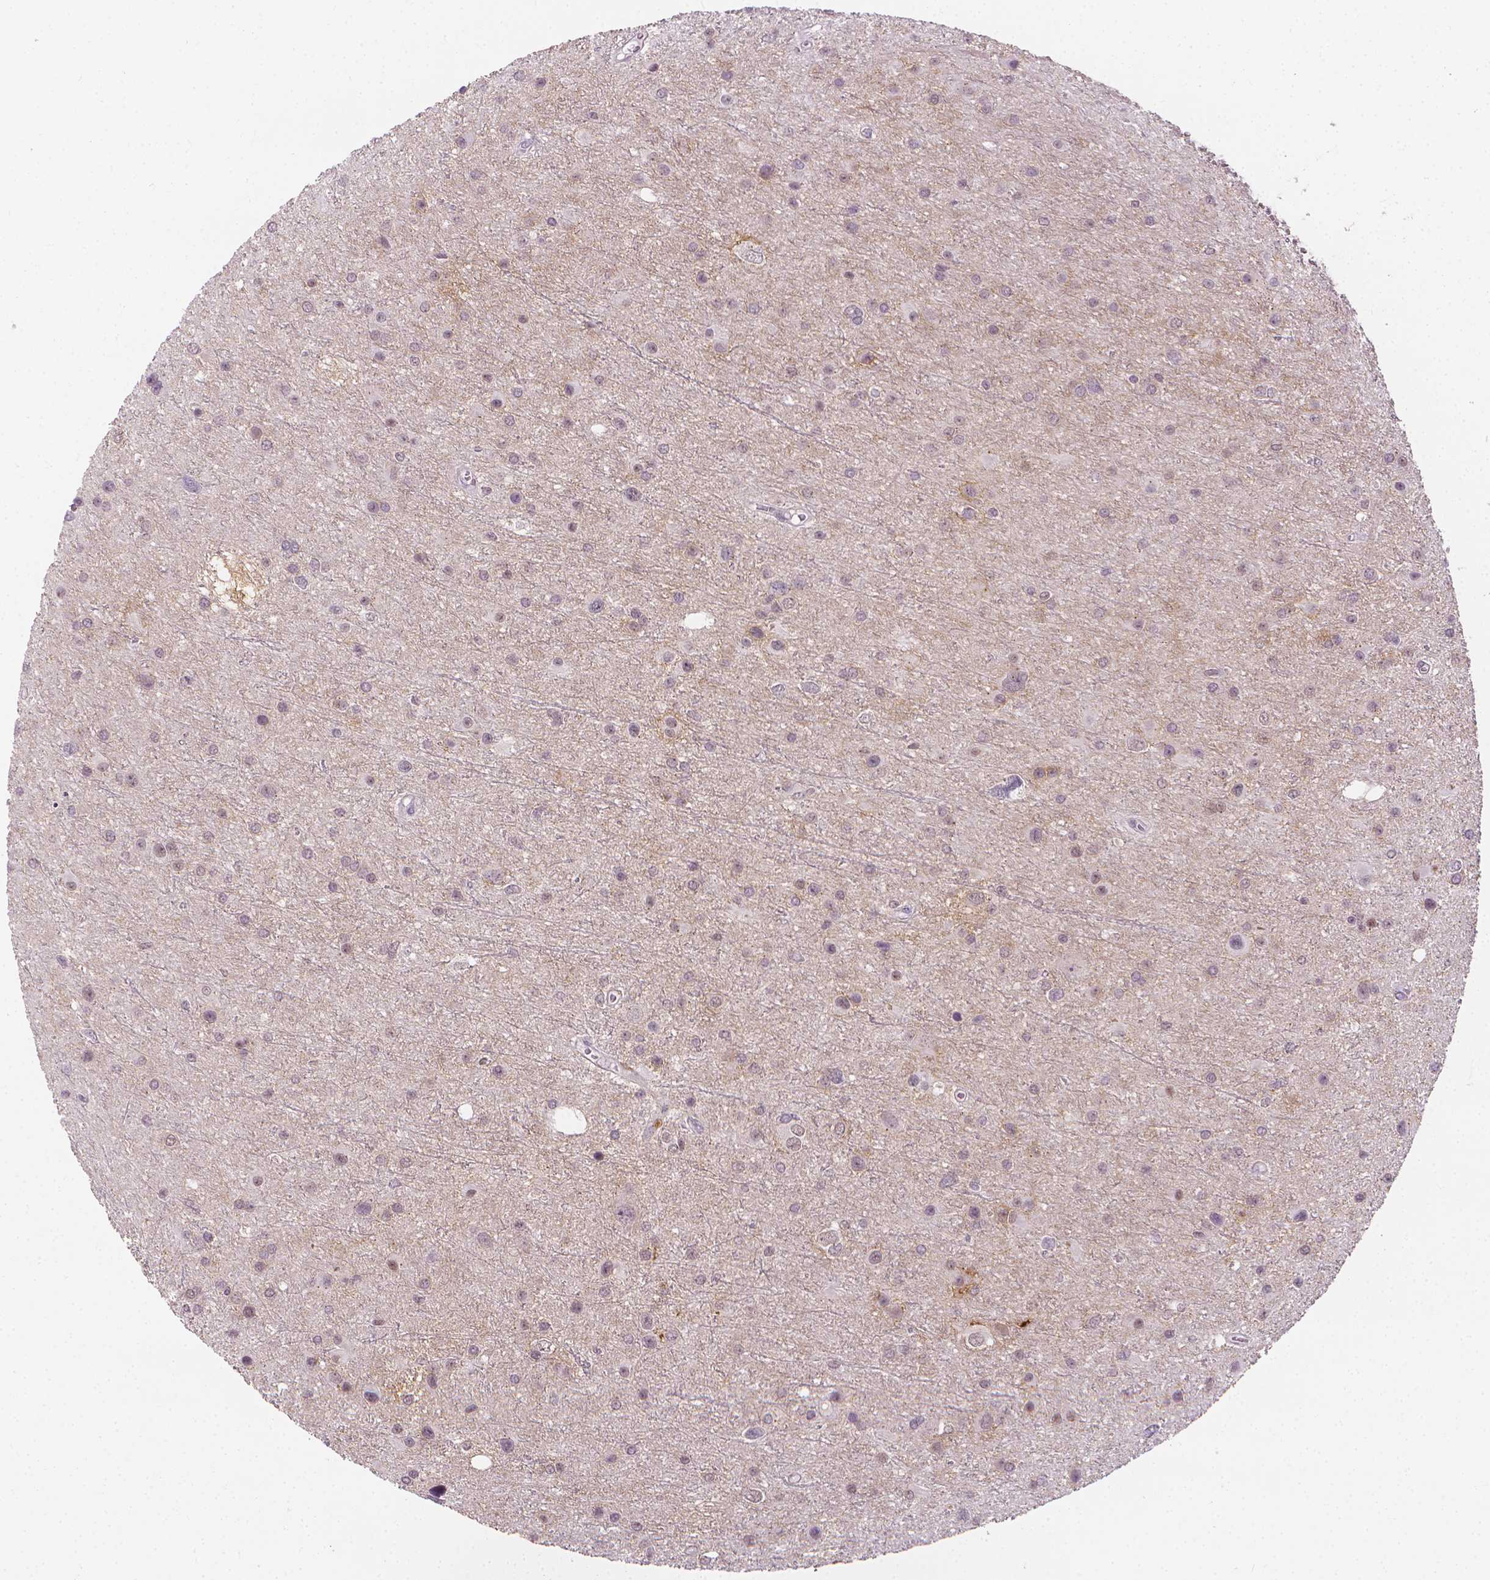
{"staining": {"intensity": "moderate", "quantity": "<25%", "location": "nuclear"}, "tissue": "glioma", "cell_type": "Tumor cells", "image_type": "cancer", "snomed": [{"axis": "morphology", "description": "Glioma, malignant, Low grade"}, {"axis": "topography", "description": "Brain"}], "caption": "Immunohistochemistry micrograph of malignant glioma (low-grade) stained for a protein (brown), which exhibits low levels of moderate nuclear staining in approximately <25% of tumor cells.", "gene": "NCAN", "patient": {"sex": "female", "age": 32}}